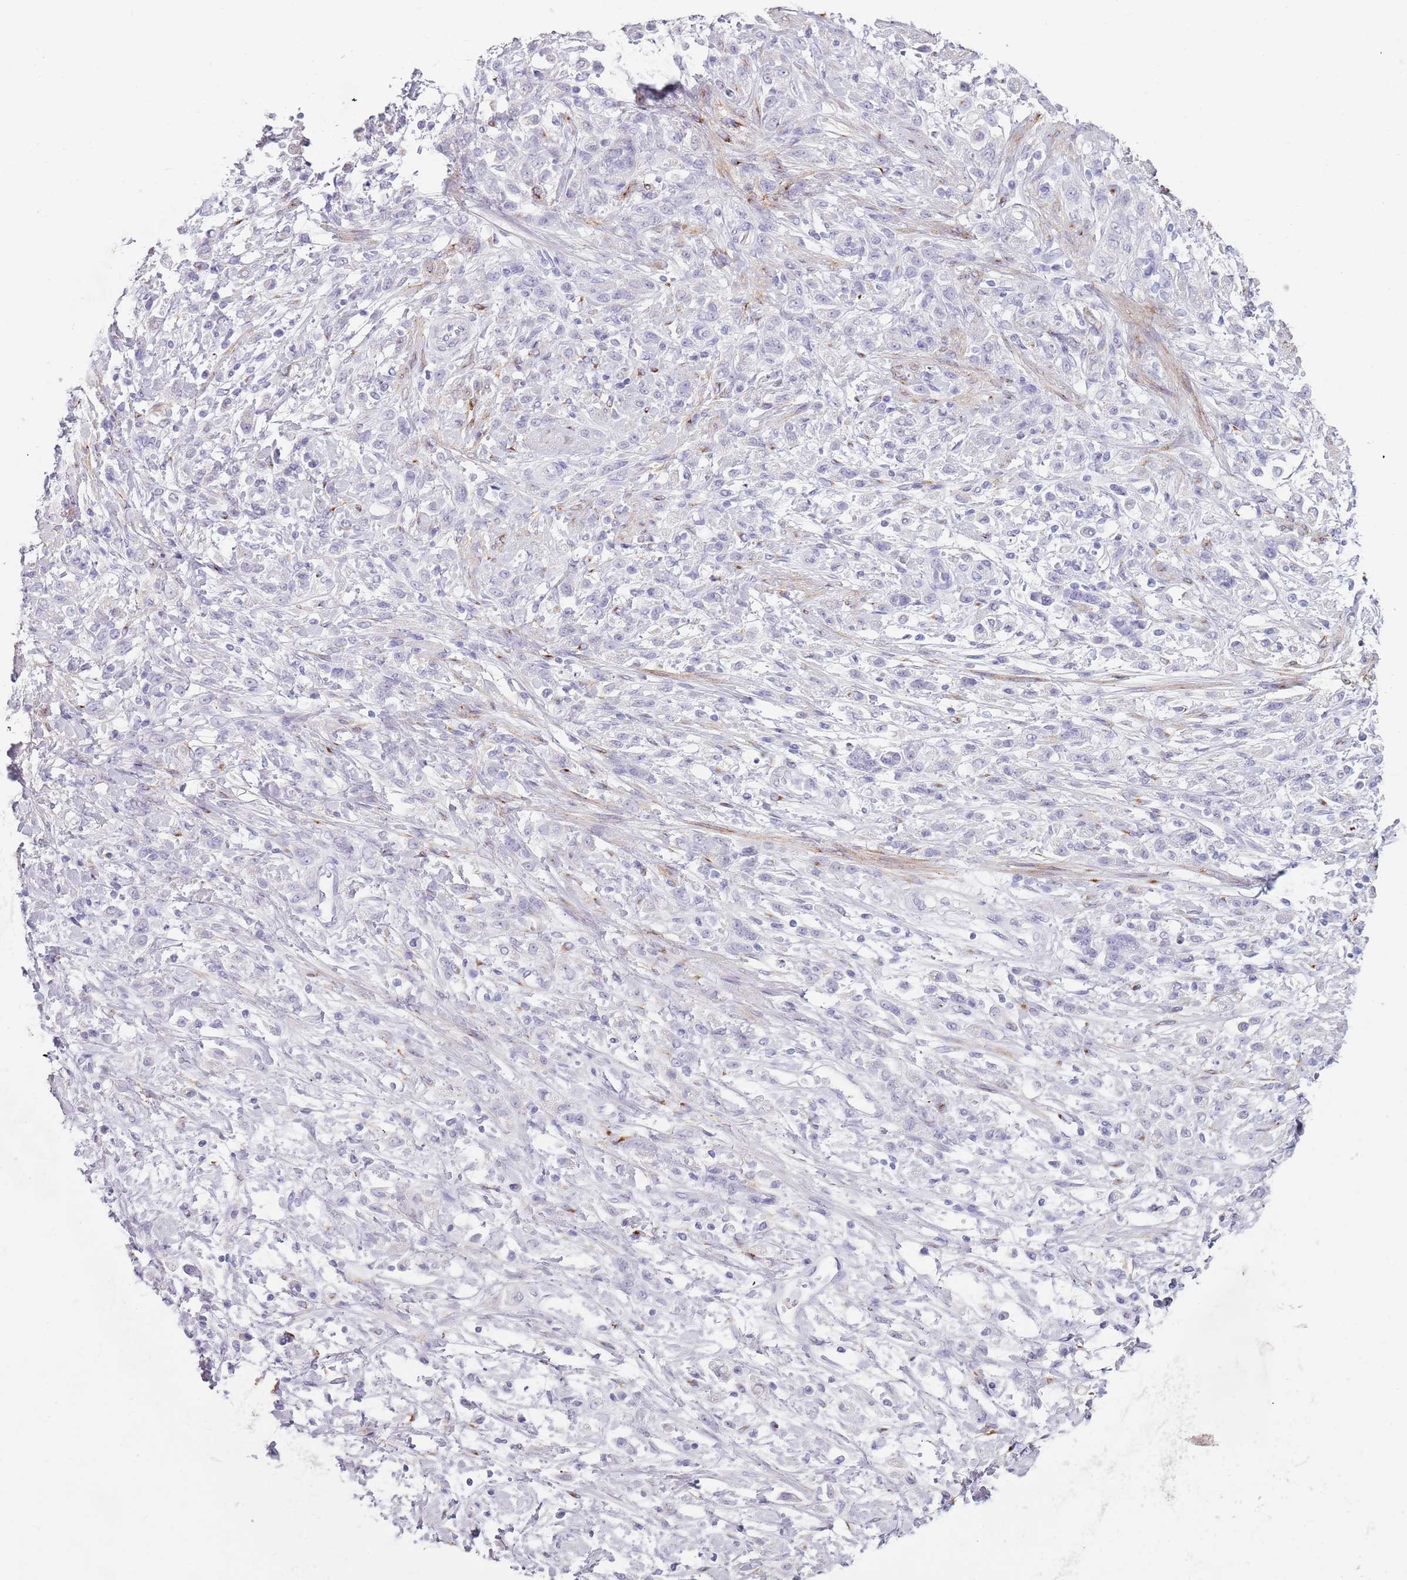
{"staining": {"intensity": "negative", "quantity": "none", "location": "none"}, "tissue": "stomach cancer", "cell_type": "Tumor cells", "image_type": "cancer", "snomed": [{"axis": "morphology", "description": "Adenocarcinoma, NOS"}, {"axis": "topography", "description": "Stomach"}], "caption": "Tumor cells are negative for protein expression in human stomach cancer (adenocarcinoma). (Brightfield microscopy of DAB (3,3'-diaminobenzidine) immunohistochemistry (IHC) at high magnification).", "gene": "COLEC12", "patient": {"sex": "female", "age": 60}}